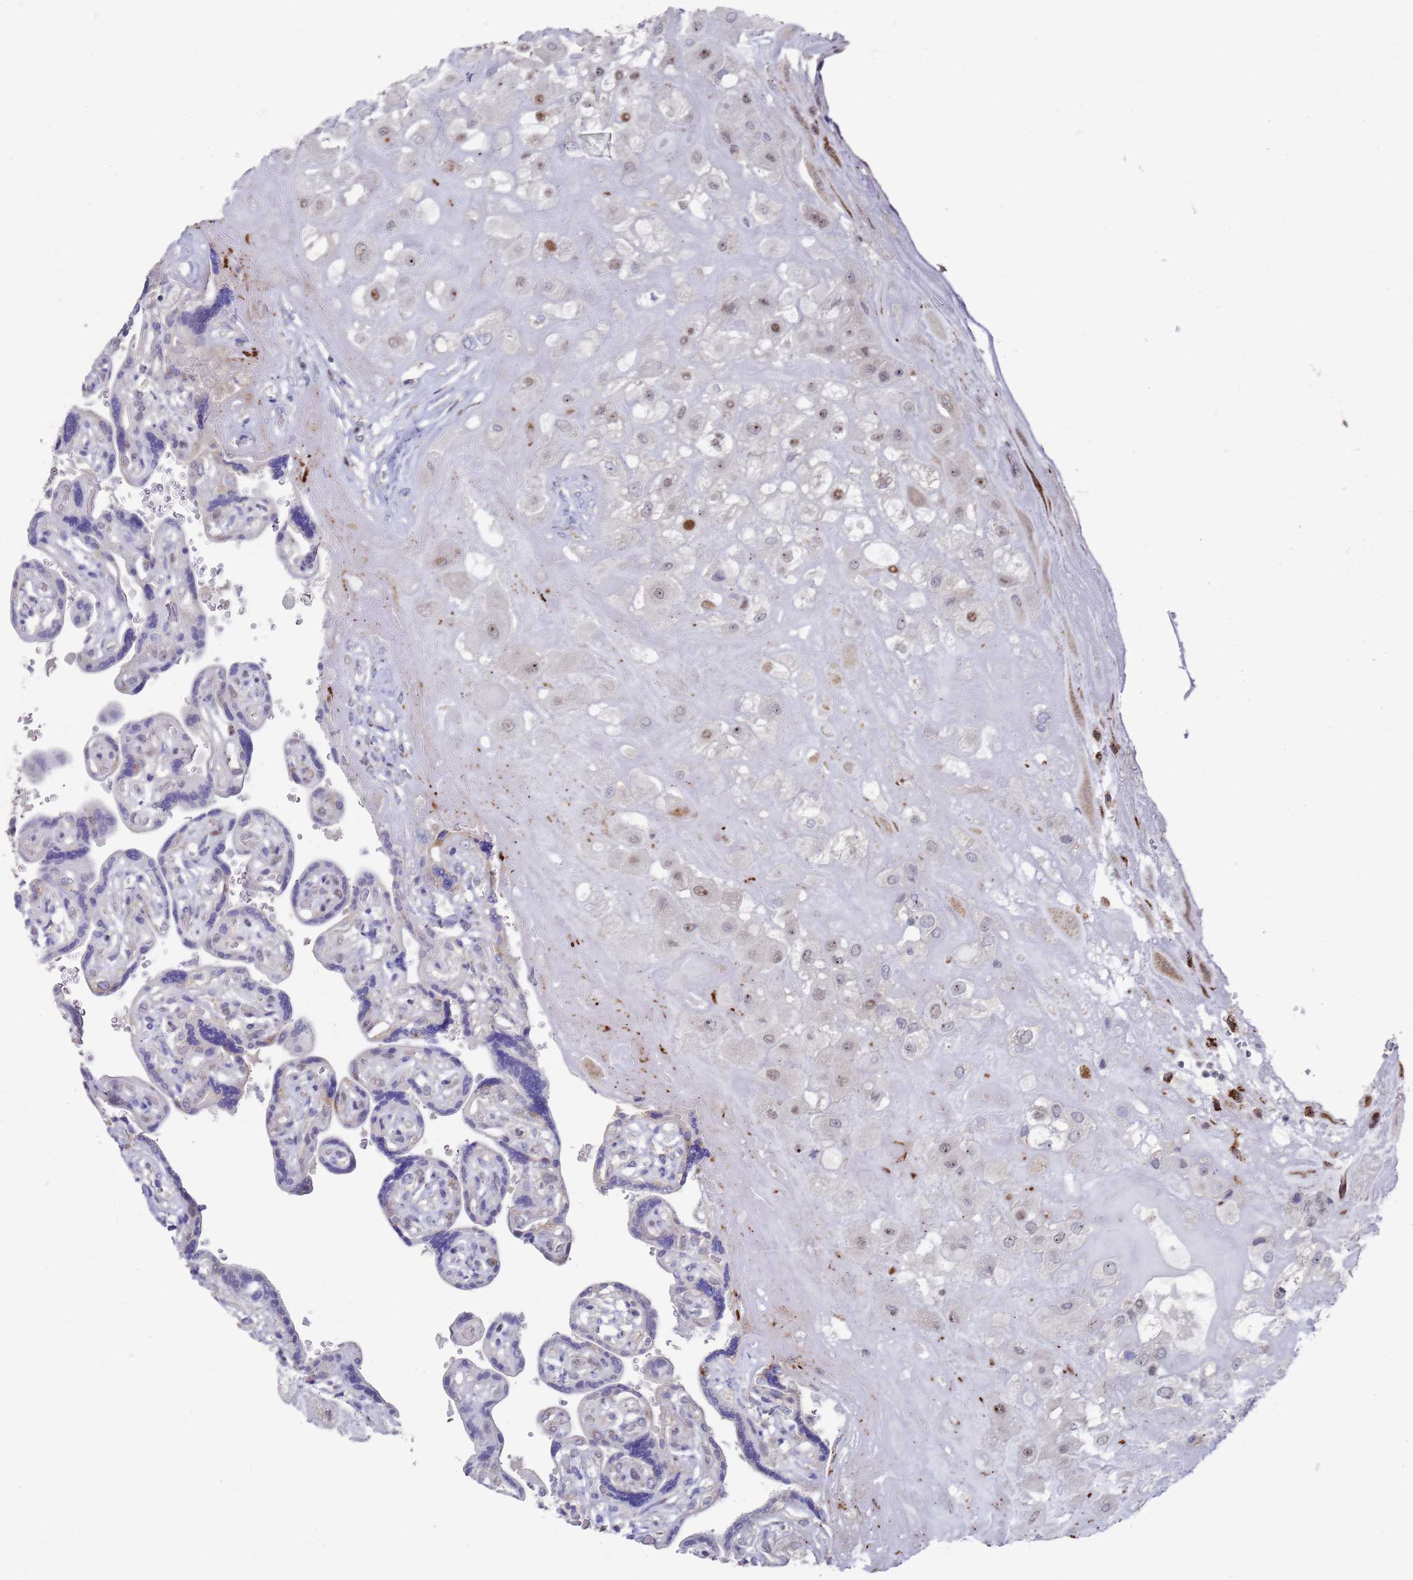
{"staining": {"intensity": "moderate", "quantity": "<25%", "location": "nuclear"}, "tissue": "placenta", "cell_type": "Decidual cells", "image_type": "normal", "snomed": [{"axis": "morphology", "description": "Normal tissue, NOS"}, {"axis": "topography", "description": "Placenta"}], "caption": "The photomicrograph displays staining of benign placenta, revealing moderate nuclear protein positivity (brown color) within decidual cells. The staining is performed using DAB (3,3'-diaminobenzidine) brown chromogen to label protein expression. The nuclei are counter-stained blue using hematoxylin.", "gene": "COPS6", "patient": {"sex": "female", "age": 32}}